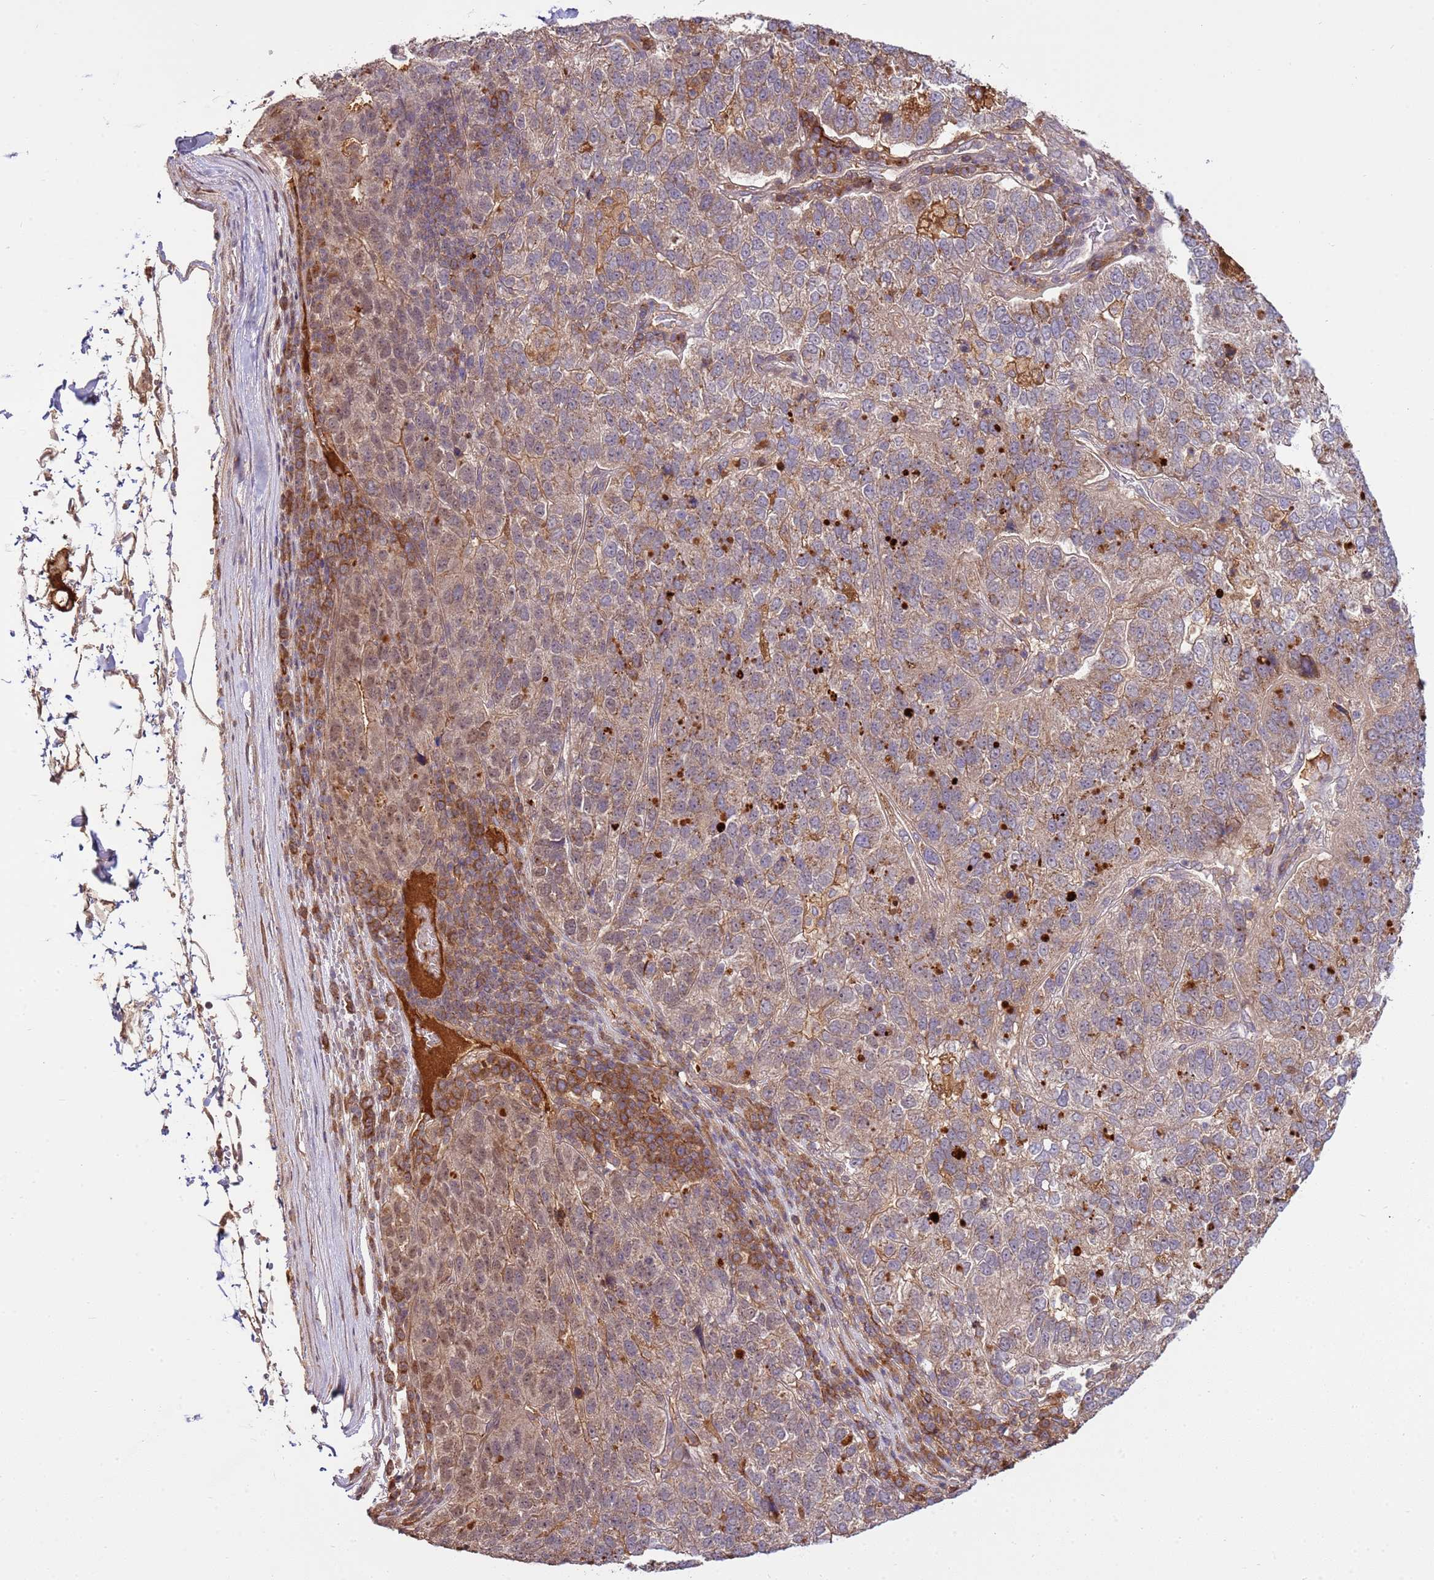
{"staining": {"intensity": "weak", "quantity": "25%-75%", "location": "cytoplasmic/membranous,nuclear"}, "tissue": "pancreatic cancer", "cell_type": "Tumor cells", "image_type": "cancer", "snomed": [{"axis": "morphology", "description": "Adenocarcinoma, NOS"}, {"axis": "topography", "description": "Pancreas"}], "caption": "The image shows staining of adenocarcinoma (pancreatic), revealing weak cytoplasmic/membranous and nuclear protein staining (brown color) within tumor cells. (DAB (3,3'-diaminobenzidine) IHC with brightfield microscopy, high magnification).", "gene": "ZNF624", "patient": {"sex": "female", "age": 61}}